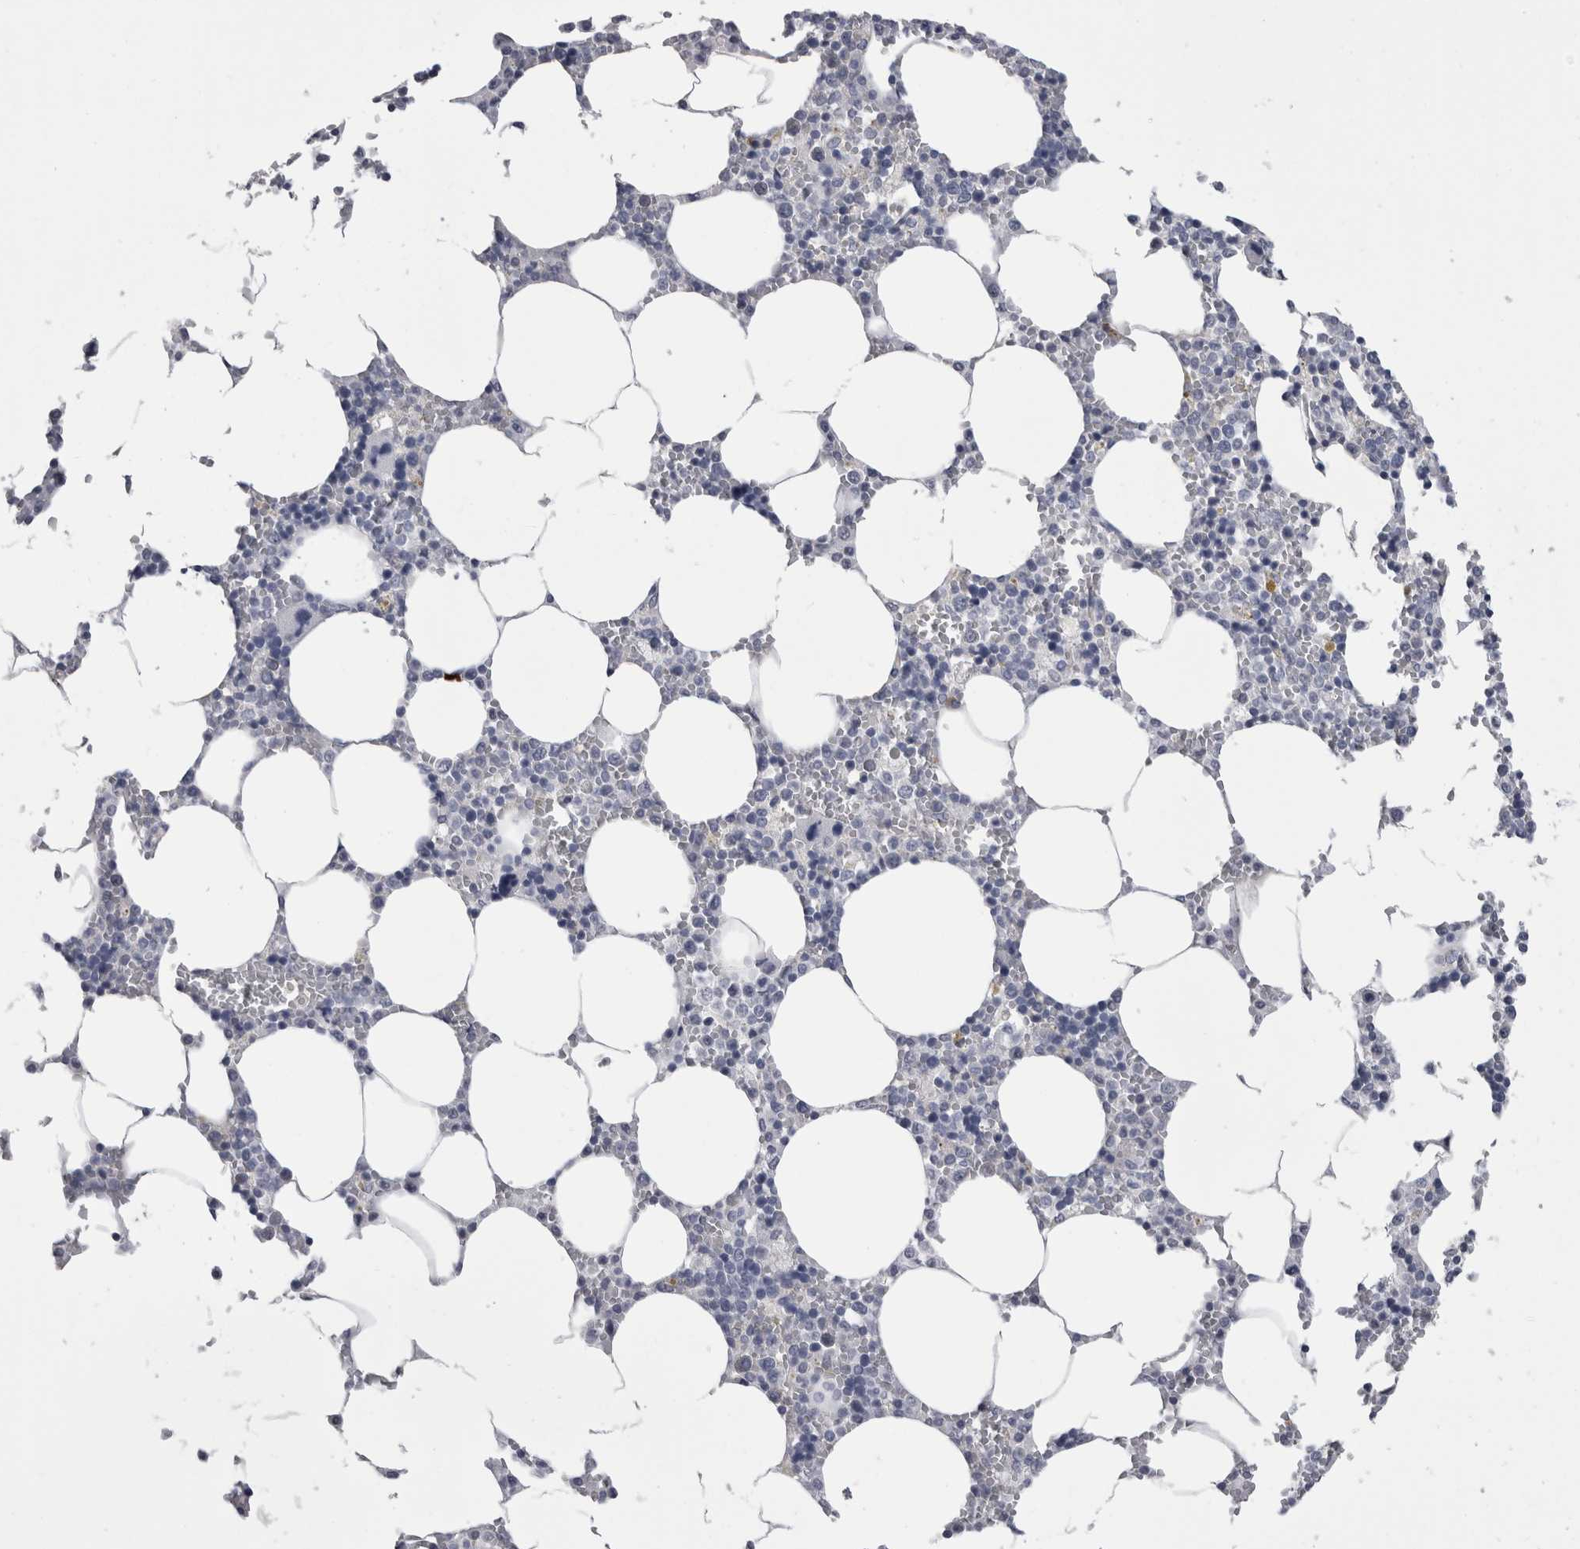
{"staining": {"intensity": "negative", "quantity": "none", "location": "none"}, "tissue": "bone marrow", "cell_type": "Hematopoietic cells", "image_type": "normal", "snomed": [{"axis": "morphology", "description": "Normal tissue, NOS"}, {"axis": "topography", "description": "Bone marrow"}], "caption": "Immunohistochemistry image of normal bone marrow stained for a protein (brown), which reveals no staining in hematopoietic cells.", "gene": "AFMID", "patient": {"sex": "male", "age": 70}}